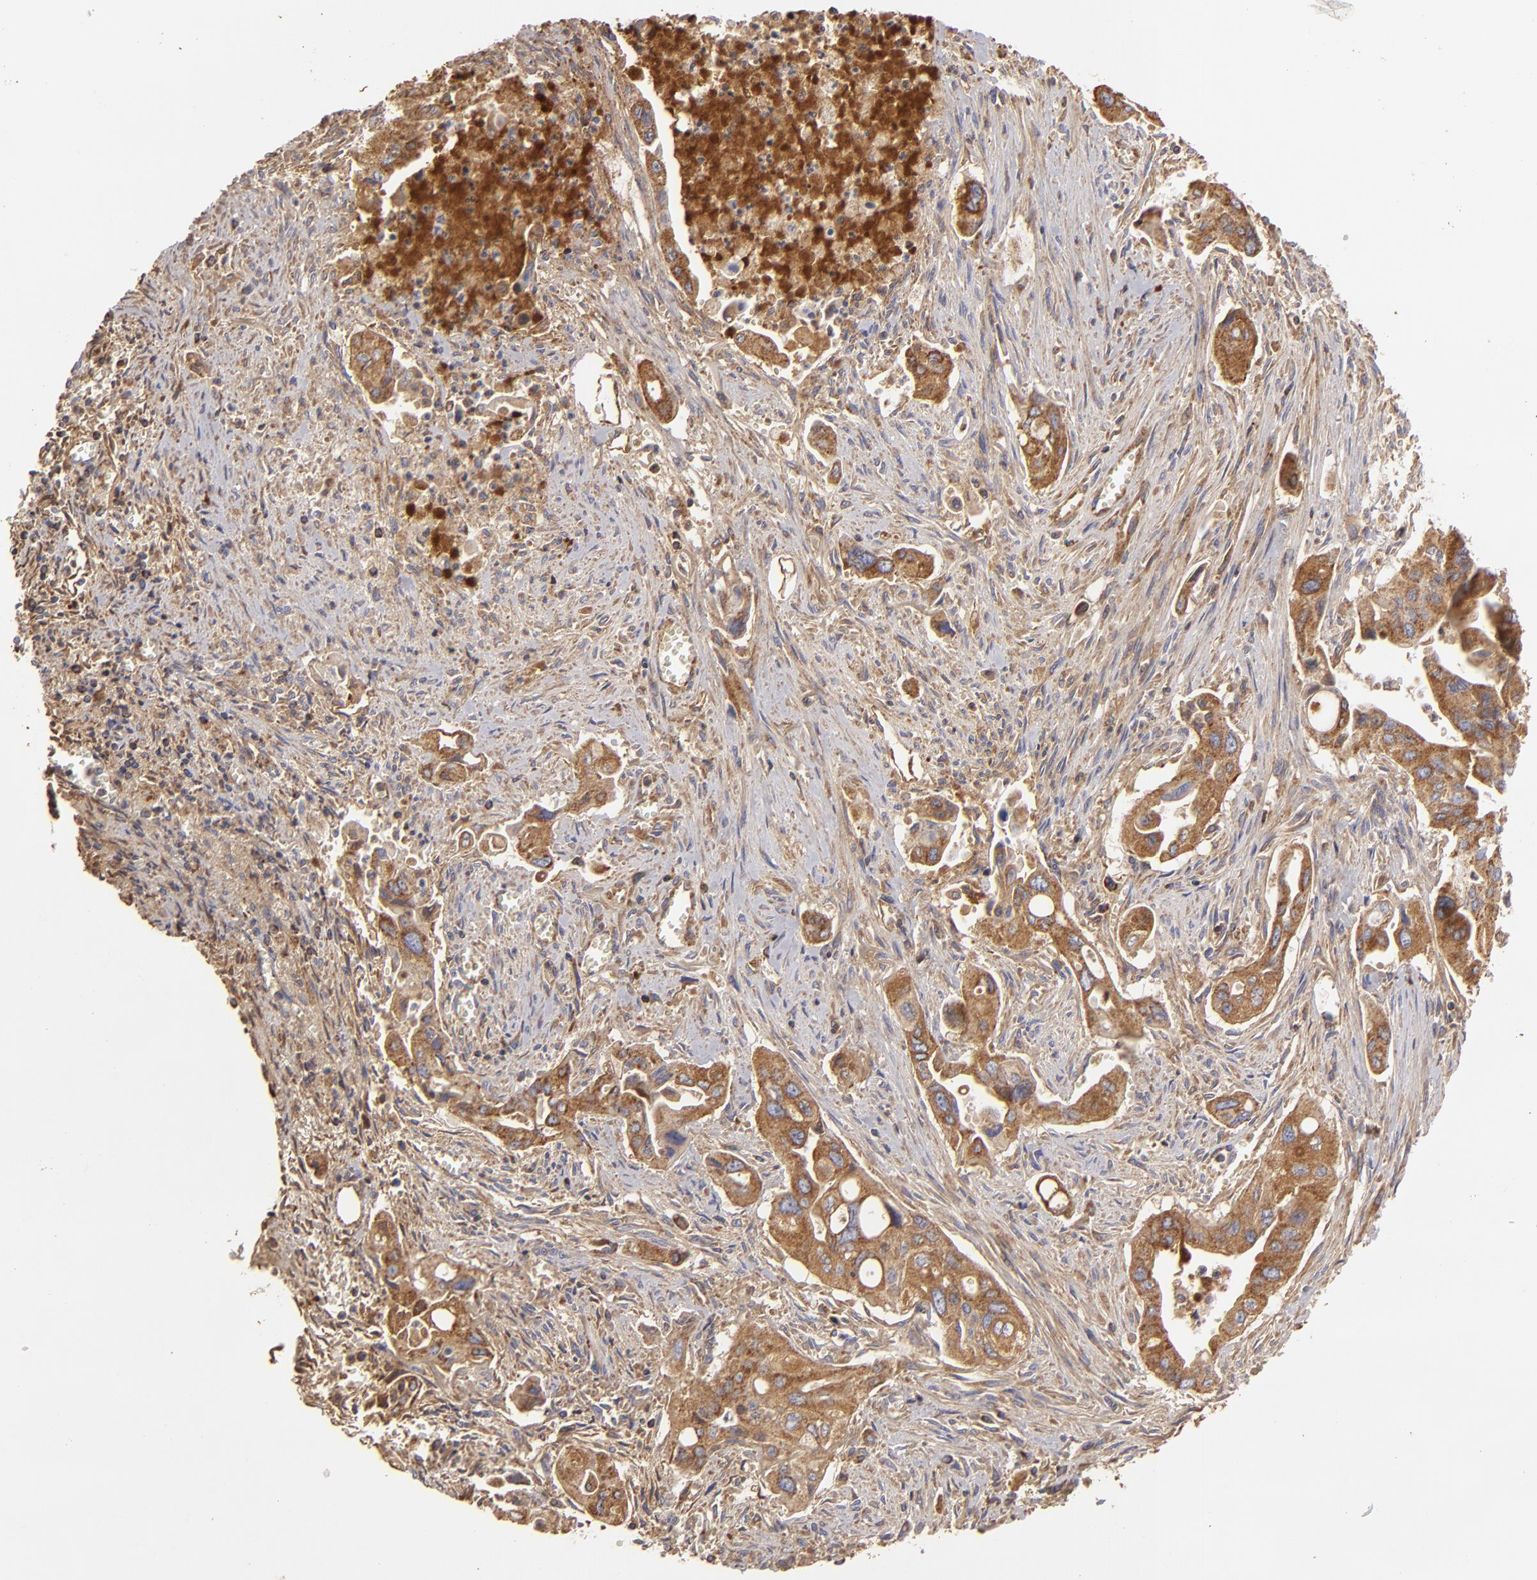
{"staining": {"intensity": "moderate", "quantity": ">75%", "location": "cytoplasmic/membranous"}, "tissue": "pancreatic cancer", "cell_type": "Tumor cells", "image_type": "cancer", "snomed": [{"axis": "morphology", "description": "Adenocarcinoma, NOS"}, {"axis": "topography", "description": "Pancreas"}], "caption": "About >75% of tumor cells in pancreatic cancer (adenocarcinoma) demonstrate moderate cytoplasmic/membranous protein expression as visualized by brown immunohistochemical staining.", "gene": "CFB", "patient": {"sex": "male", "age": 77}}